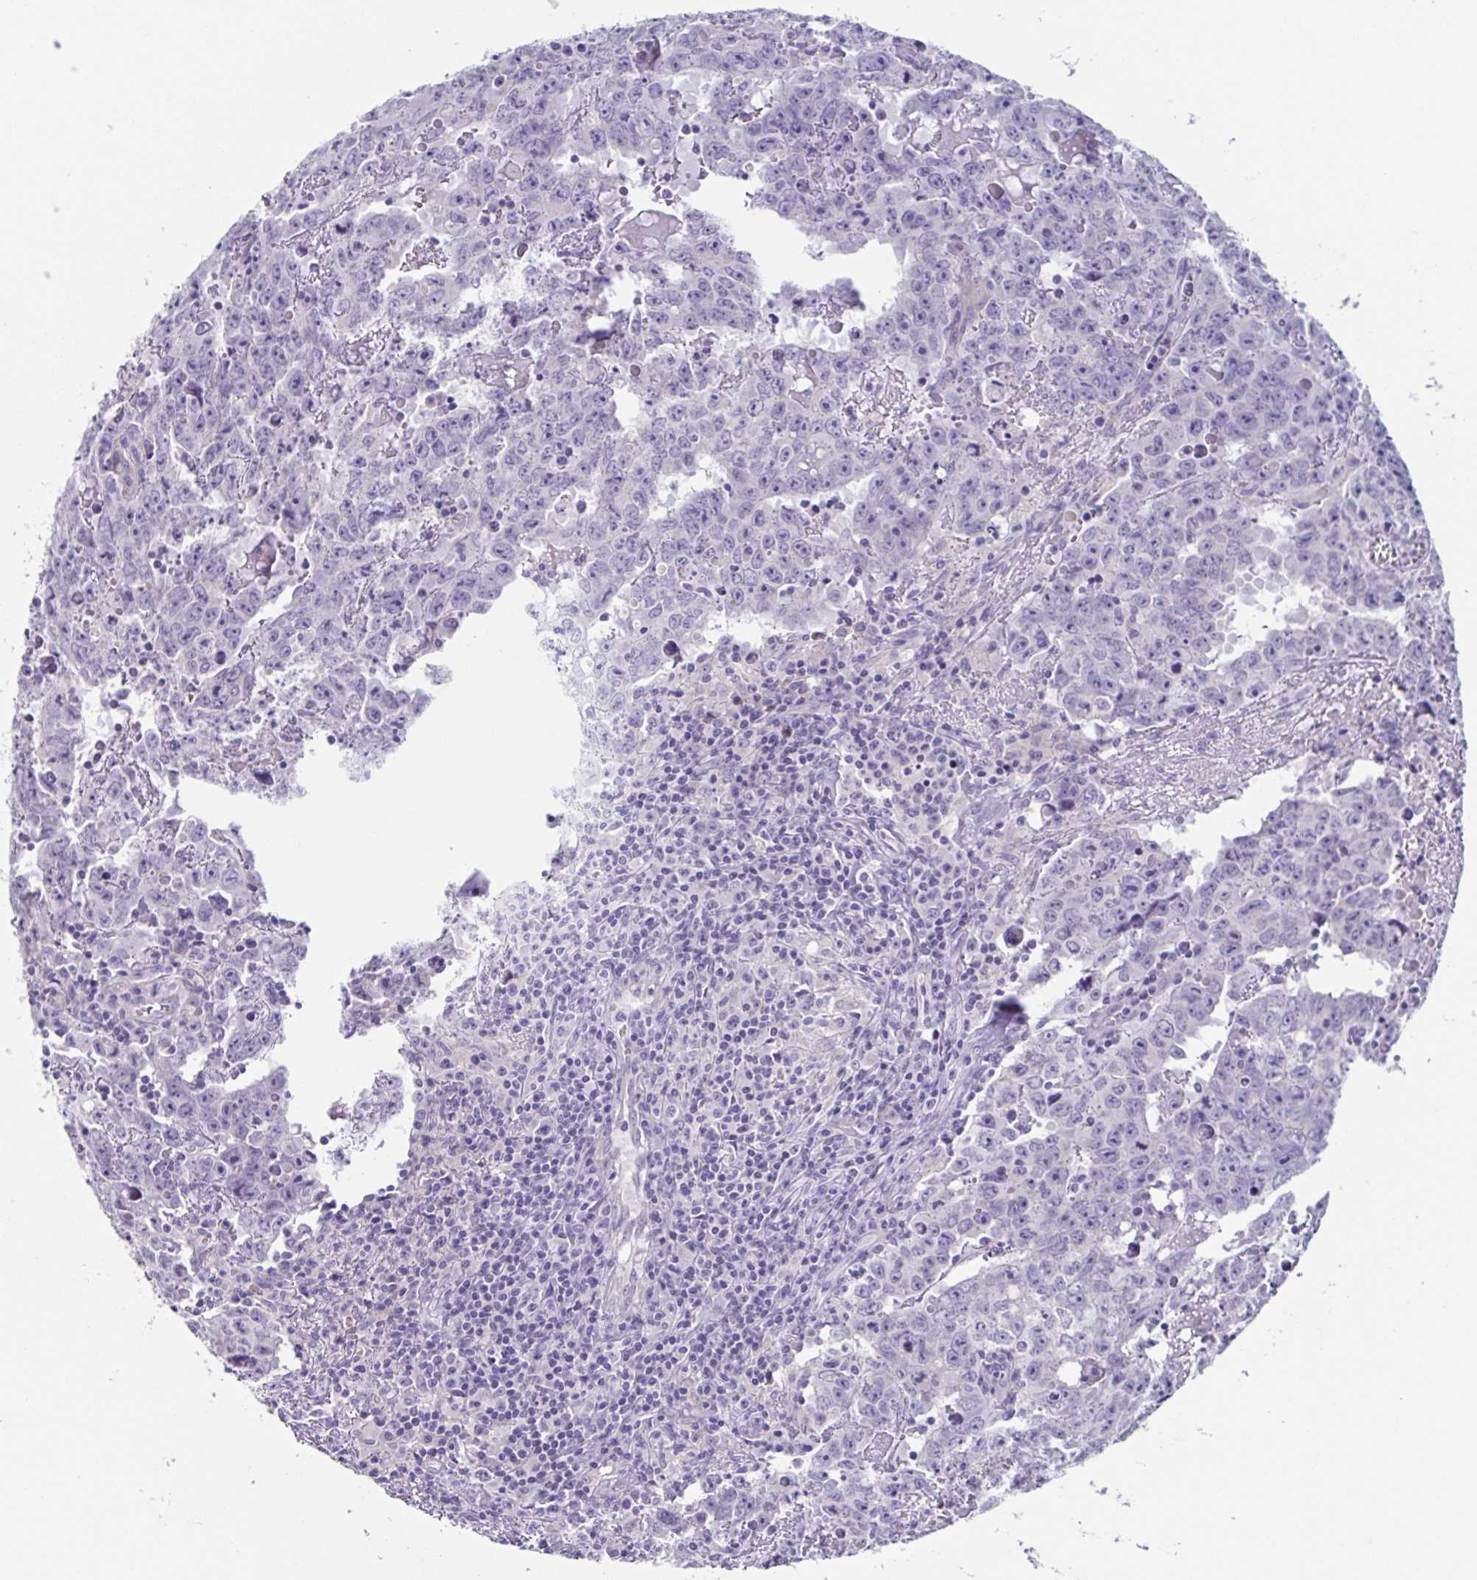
{"staining": {"intensity": "negative", "quantity": "none", "location": "none"}, "tissue": "testis cancer", "cell_type": "Tumor cells", "image_type": "cancer", "snomed": [{"axis": "morphology", "description": "Carcinoma, Embryonal, NOS"}, {"axis": "topography", "description": "Testis"}], "caption": "Tumor cells are negative for protein expression in human embryonal carcinoma (testis).", "gene": "RDH11", "patient": {"sex": "male", "age": 22}}